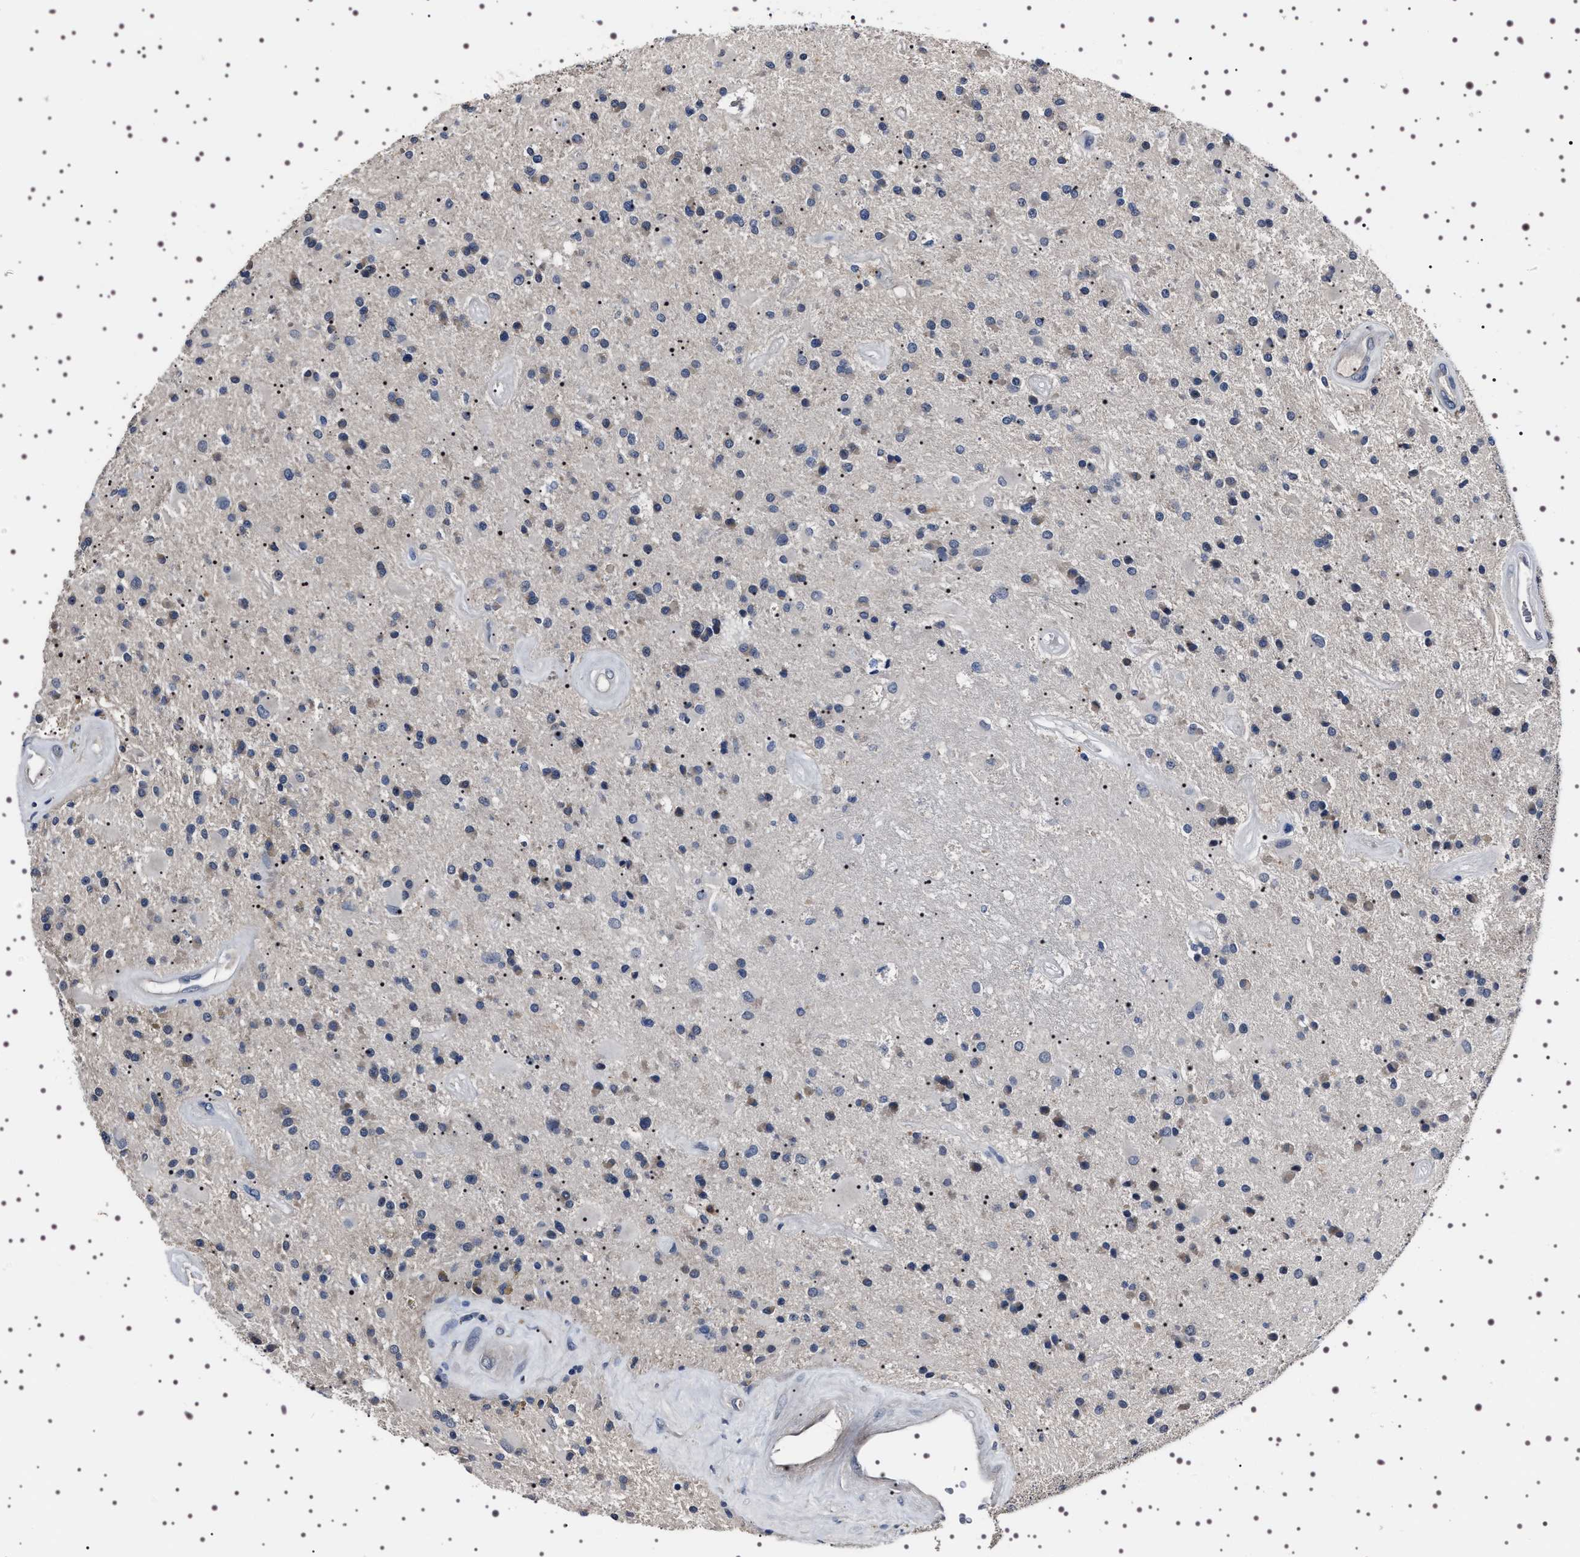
{"staining": {"intensity": "weak", "quantity": "<25%", "location": "cytoplasmic/membranous"}, "tissue": "glioma", "cell_type": "Tumor cells", "image_type": "cancer", "snomed": [{"axis": "morphology", "description": "Glioma, malignant, Low grade"}, {"axis": "topography", "description": "Brain"}], "caption": "Photomicrograph shows no significant protein positivity in tumor cells of low-grade glioma (malignant).", "gene": "TARBP1", "patient": {"sex": "male", "age": 58}}